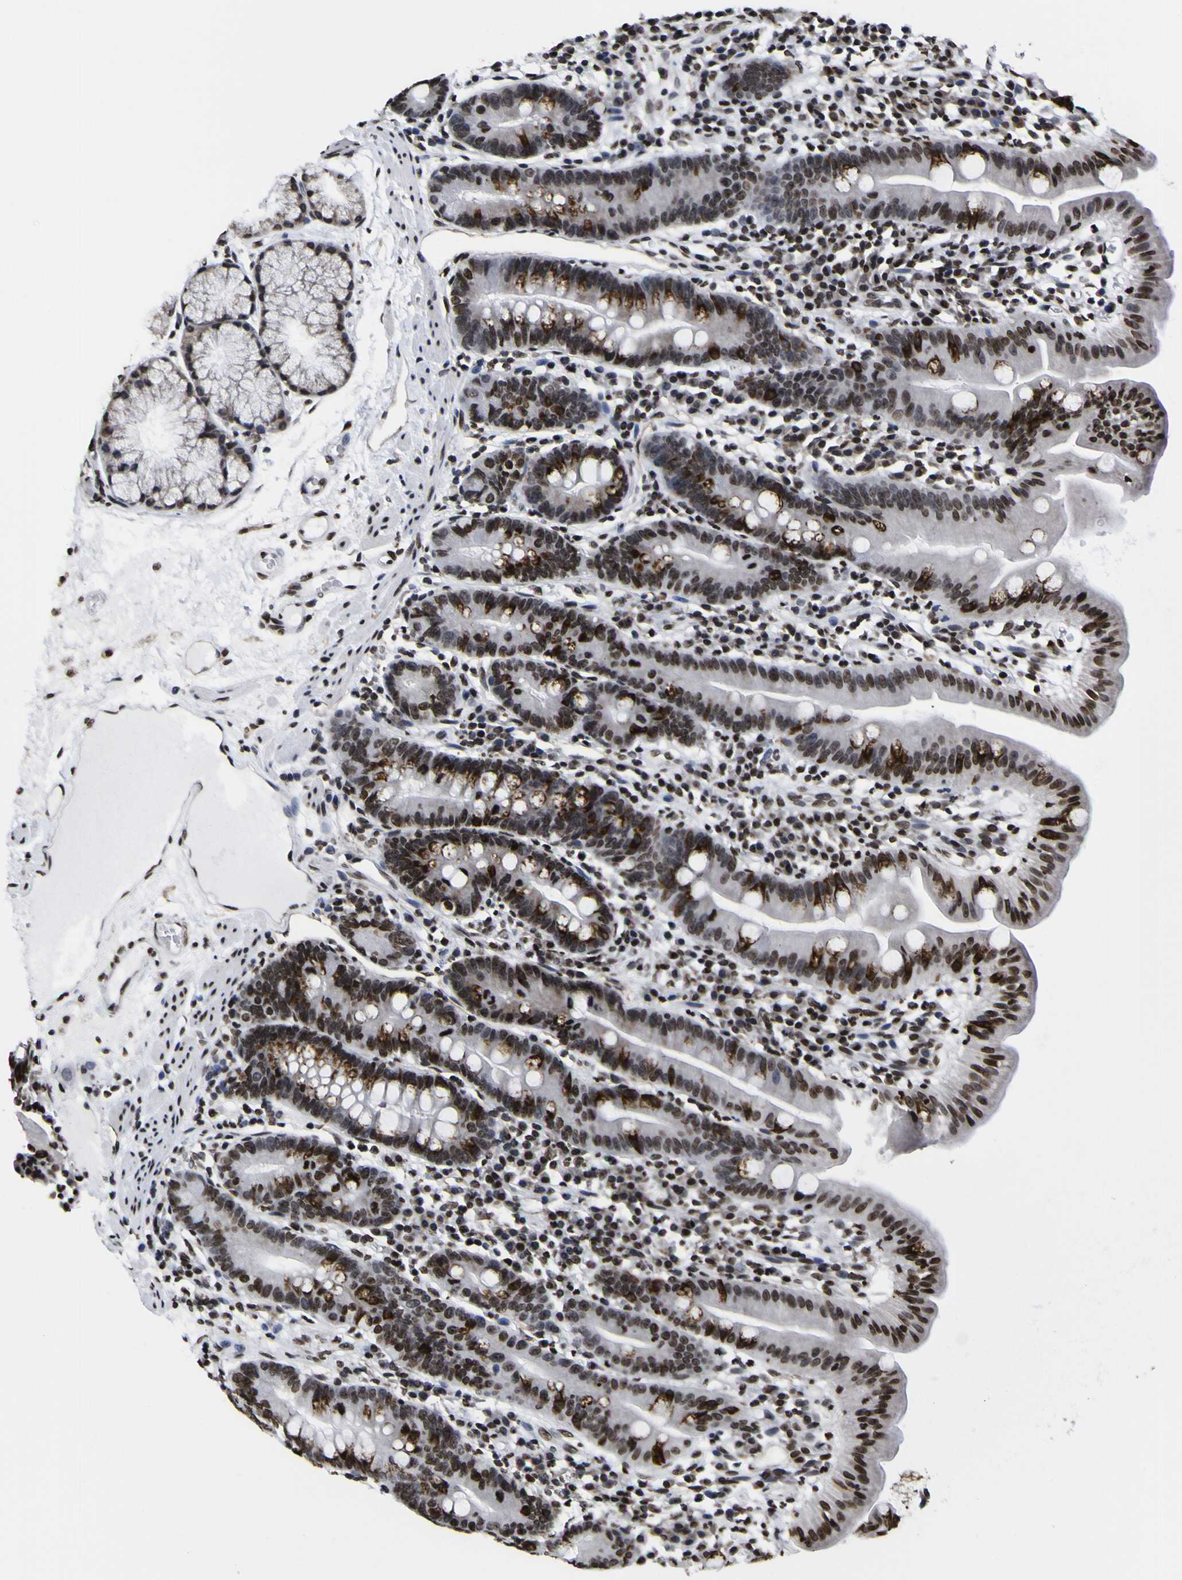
{"staining": {"intensity": "strong", "quantity": ">75%", "location": "nuclear"}, "tissue": "duodenum", "cell_type": "Glandular cells", "image_type": "normal", "snomed": [{"axis": "morphology", "description": "Normal tissue, NOS"}, {"axis": "topography", "description": "Duodenum"}], "caption": "Duodenum stained with immunohistochemistry reveals strong nuclear expression in approximately >75% of glandular cells.", "gene": "PIAS1", "patient": {"sex": "male", "age": 50}}